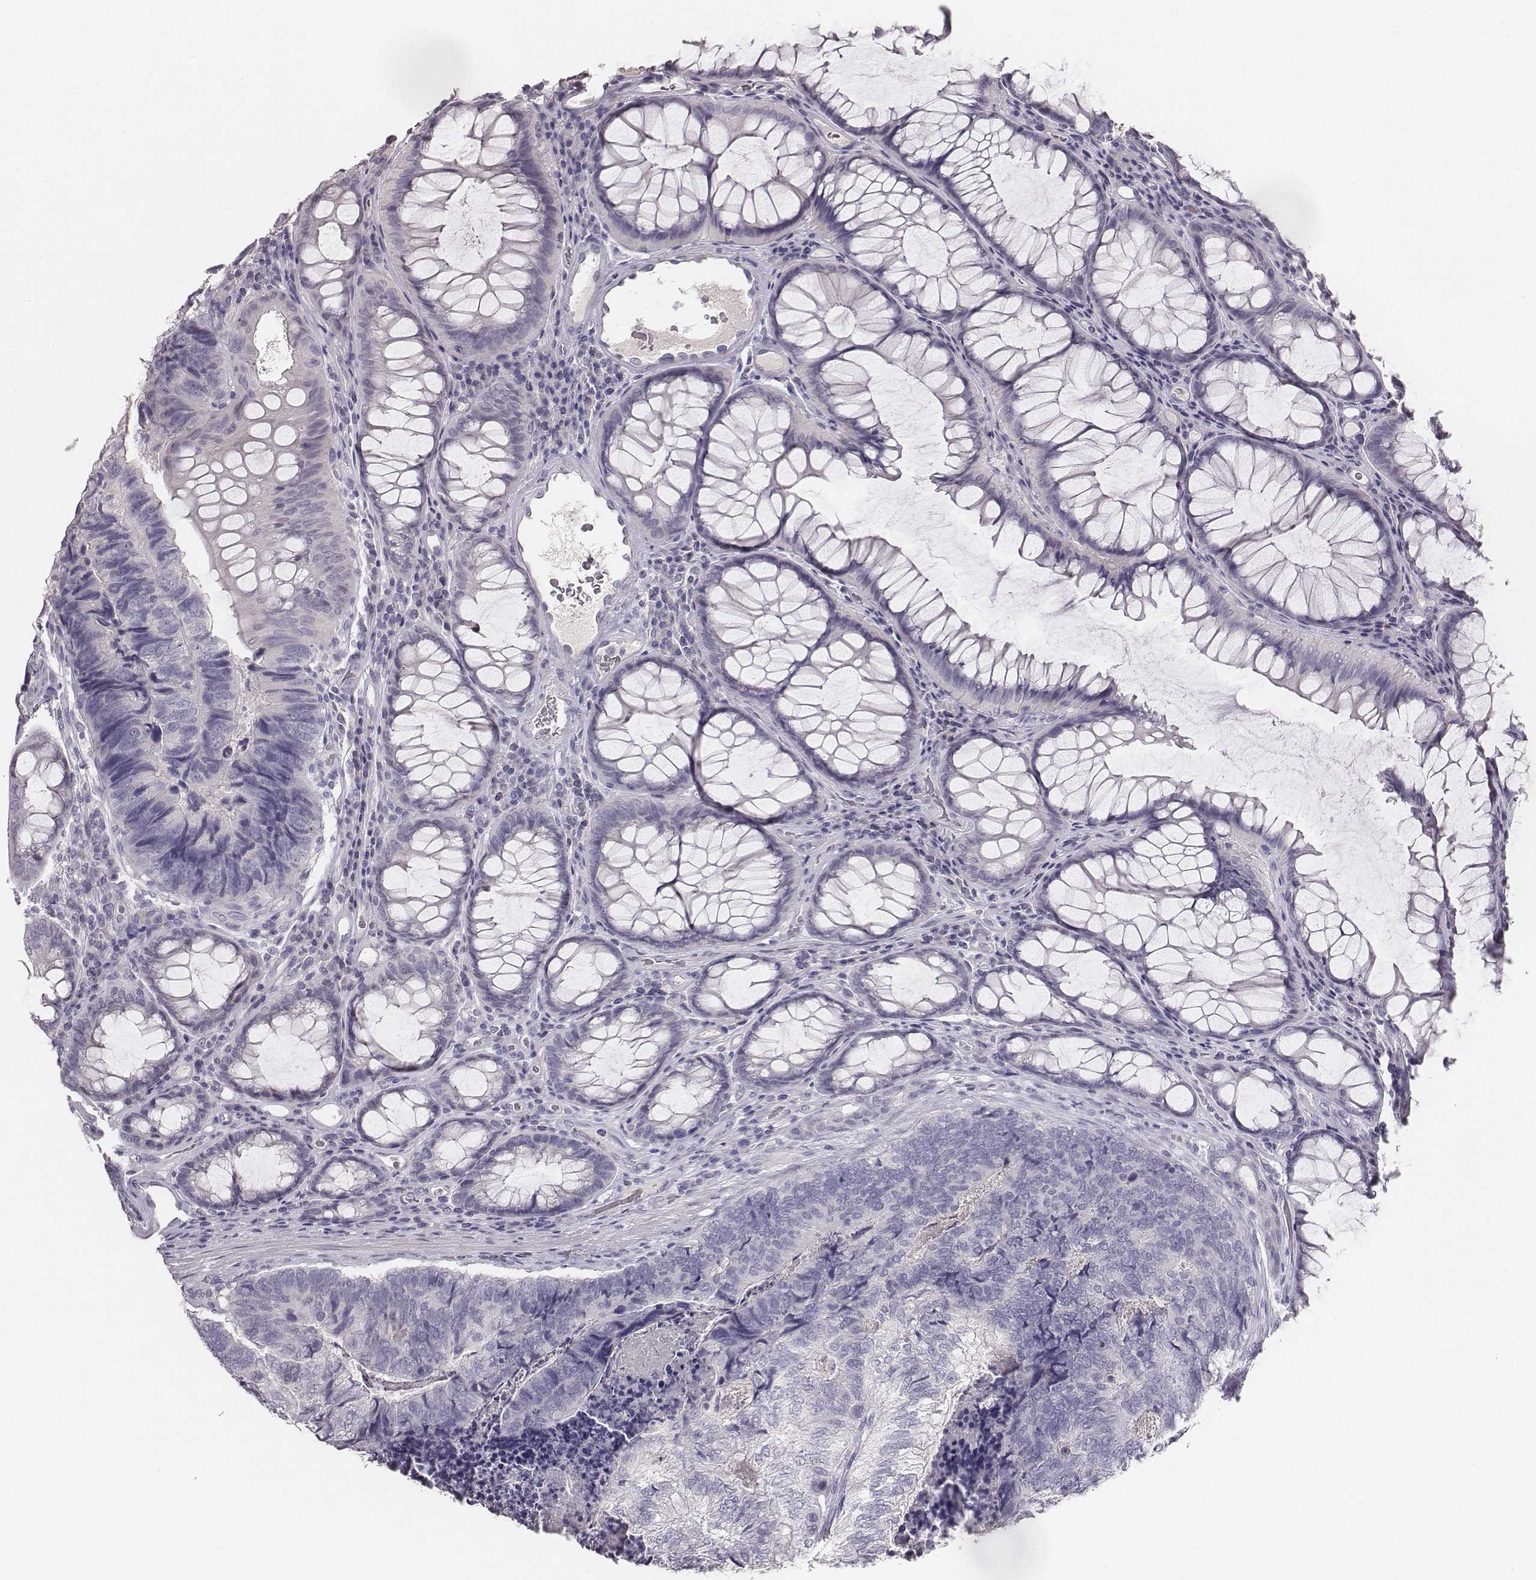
{"staining": {"intensity": "negative", "quantity": "none", "location": "none"}, "tissue": "colorectal cancer", "cell_type": "Tumor cells", "image_type": "cancer", "snomed": [{"axis": "morphology", "description": "Adenocarcinoma, NOS"}, {"axis": "topography", "description": "Colon"}], "caption": "Tumor cells show no significant protein expression in colorectal cancer (adenocarcinoma).", "gene": "MYH6", "patient": {"sex": "female", "age": 67}}